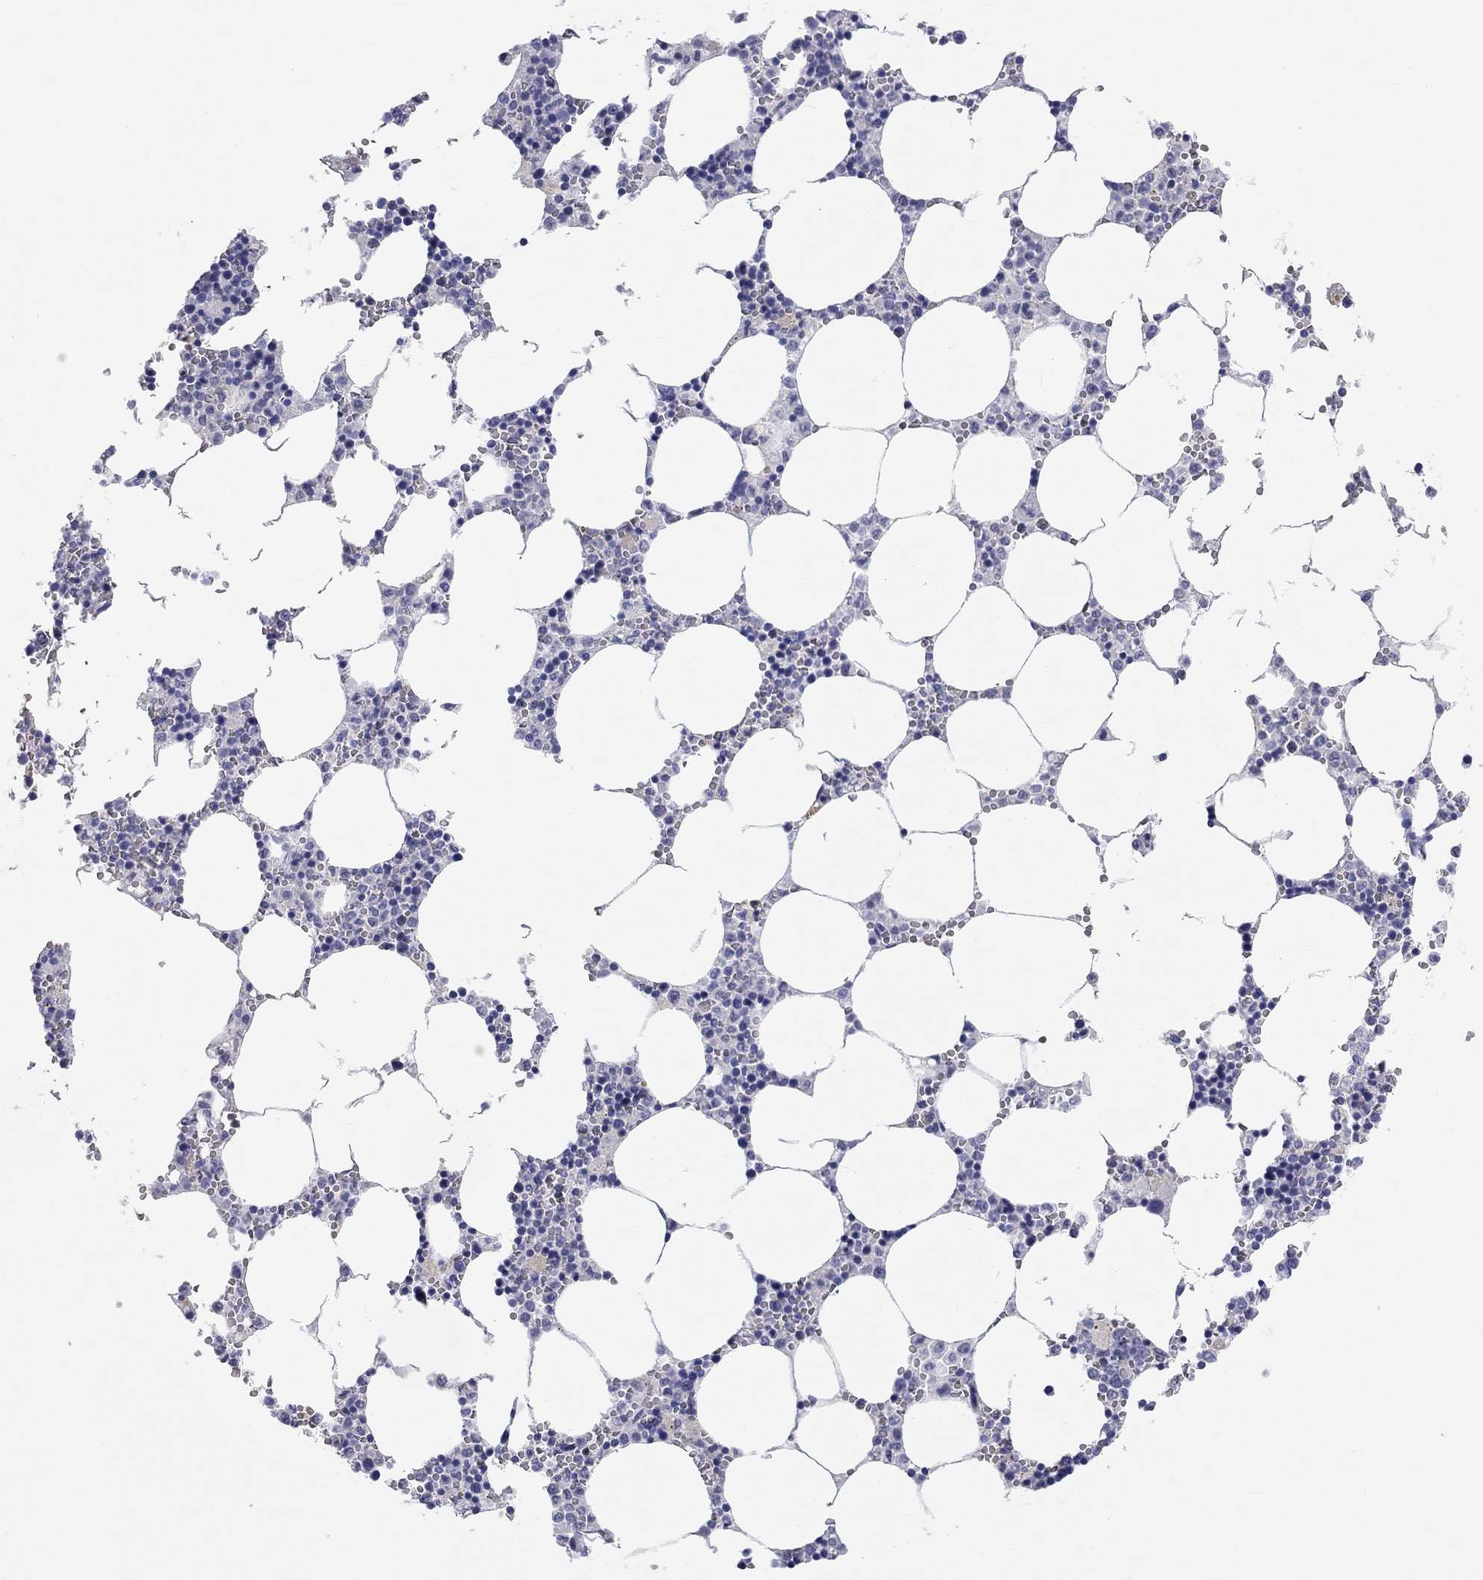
{"staining": {"intensity": "negative", "quantity": "none", "location": "none"}, "tissue": "bone marrow", "cell_type": "Hematopoietic cells", "image_type": "normal", "snomed": [{"axis": "morphology", "description": "Normal tissue, NOS"}, {"axis": "topography", "description": "Bone marrow"}], "caption": "The image demonstrates no staining of hematopoietic cells in benign bone marrow. The staining was performed using DAB to visualize the protein expression in brown, while the nuclei were stained in blue with hematoxylin (Magnification: 20x).", "gene": "PCDHGC5", "patient": {"sex": "female", "age": 64}}